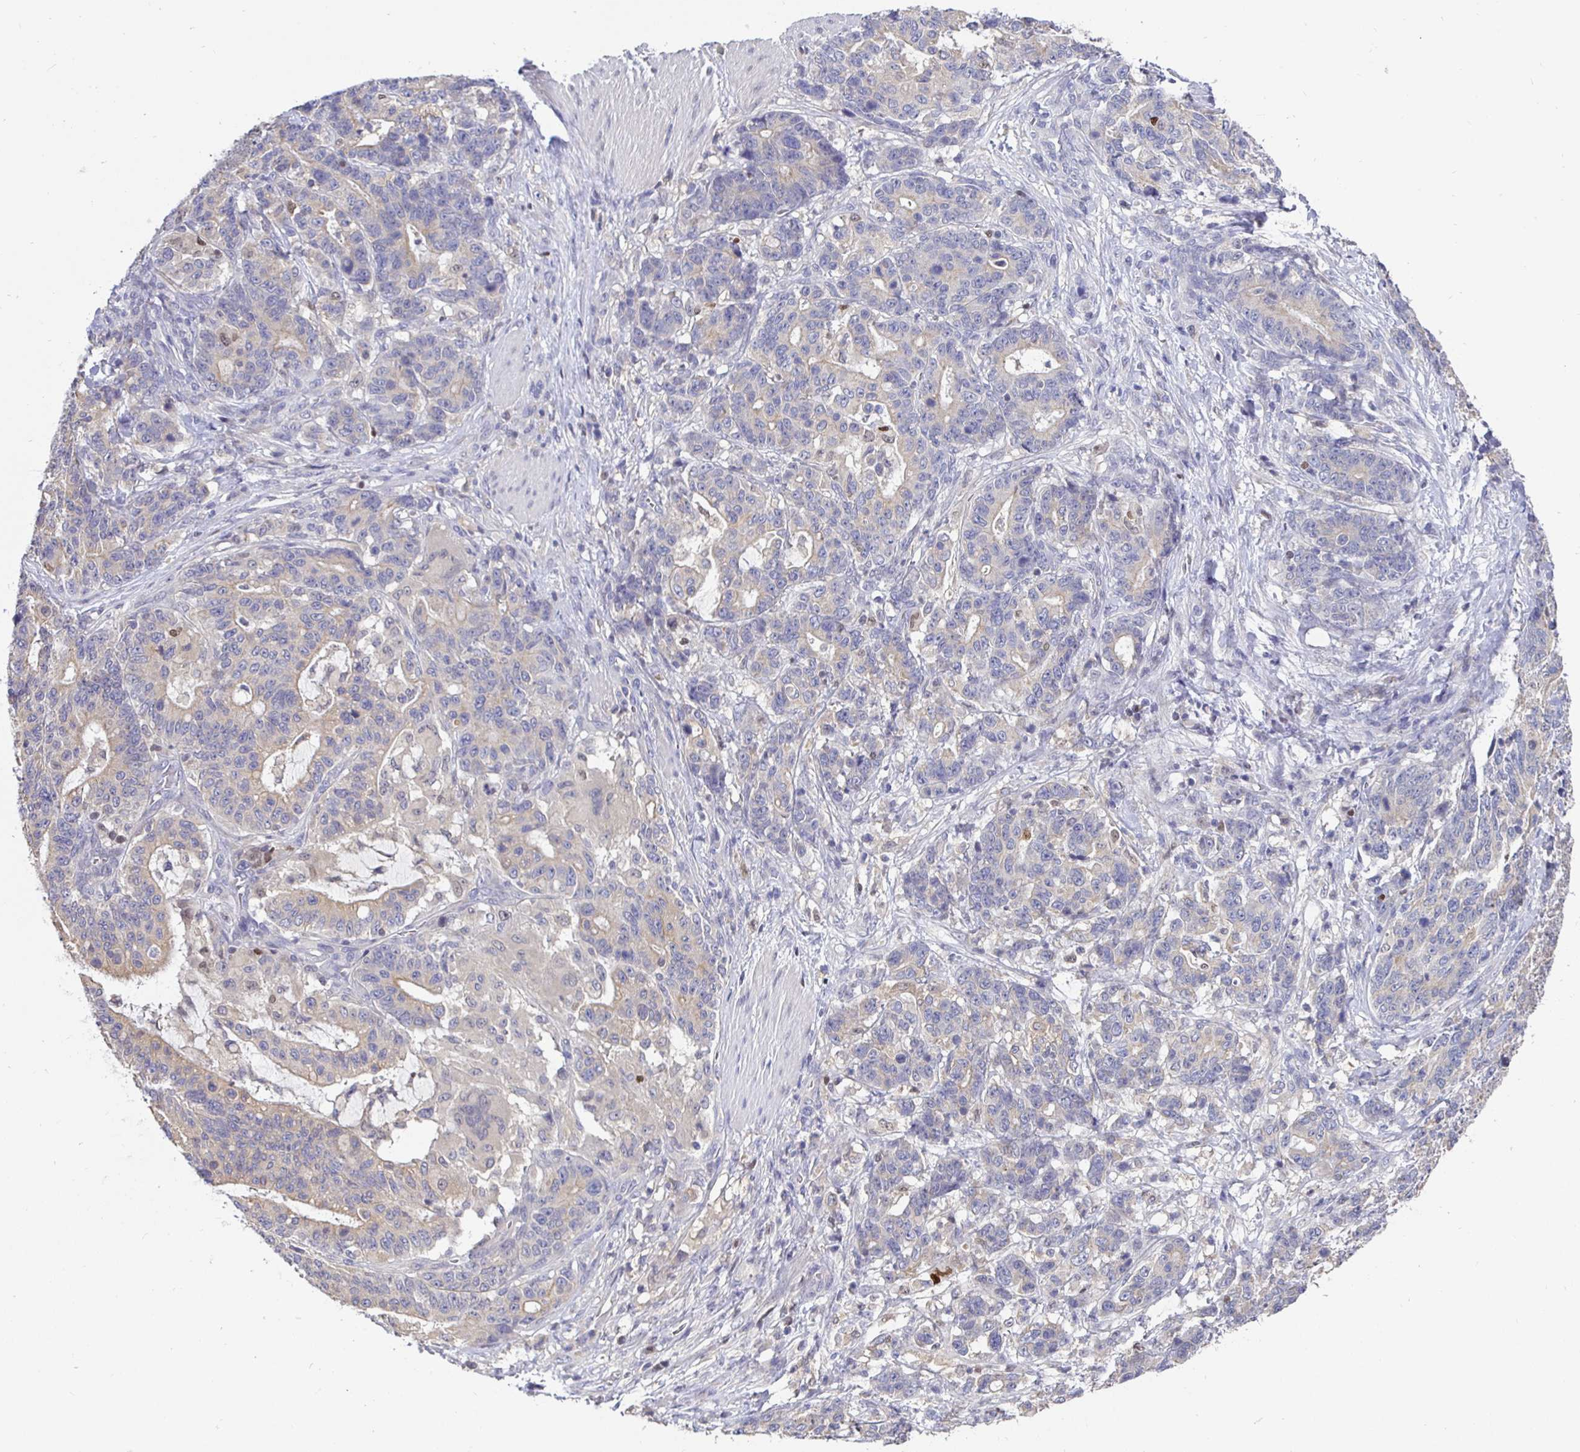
{"staining": {"intensity": "weak", "quantity": "<25%", "location": "cytoplasmic/membranous"}, "tissue": "stomach cancer", "cell_type": "Tumor cells", "image_type": "cancer", "snomed": [{"axis": "morphology", "description": "Normal tissue, NOS"}, {"axis": "morphology", "description": "Adenocarcinoma, NOS"}, {"axis": "topography", "description": "Stomach"}], "caption": "DAB immunohistochemical staining of human stomach adenocarcinoma exhibits no significant positivity in tumor cells.", "gene": "SATB1", "patient": {"sex": "female", "age": 64}}